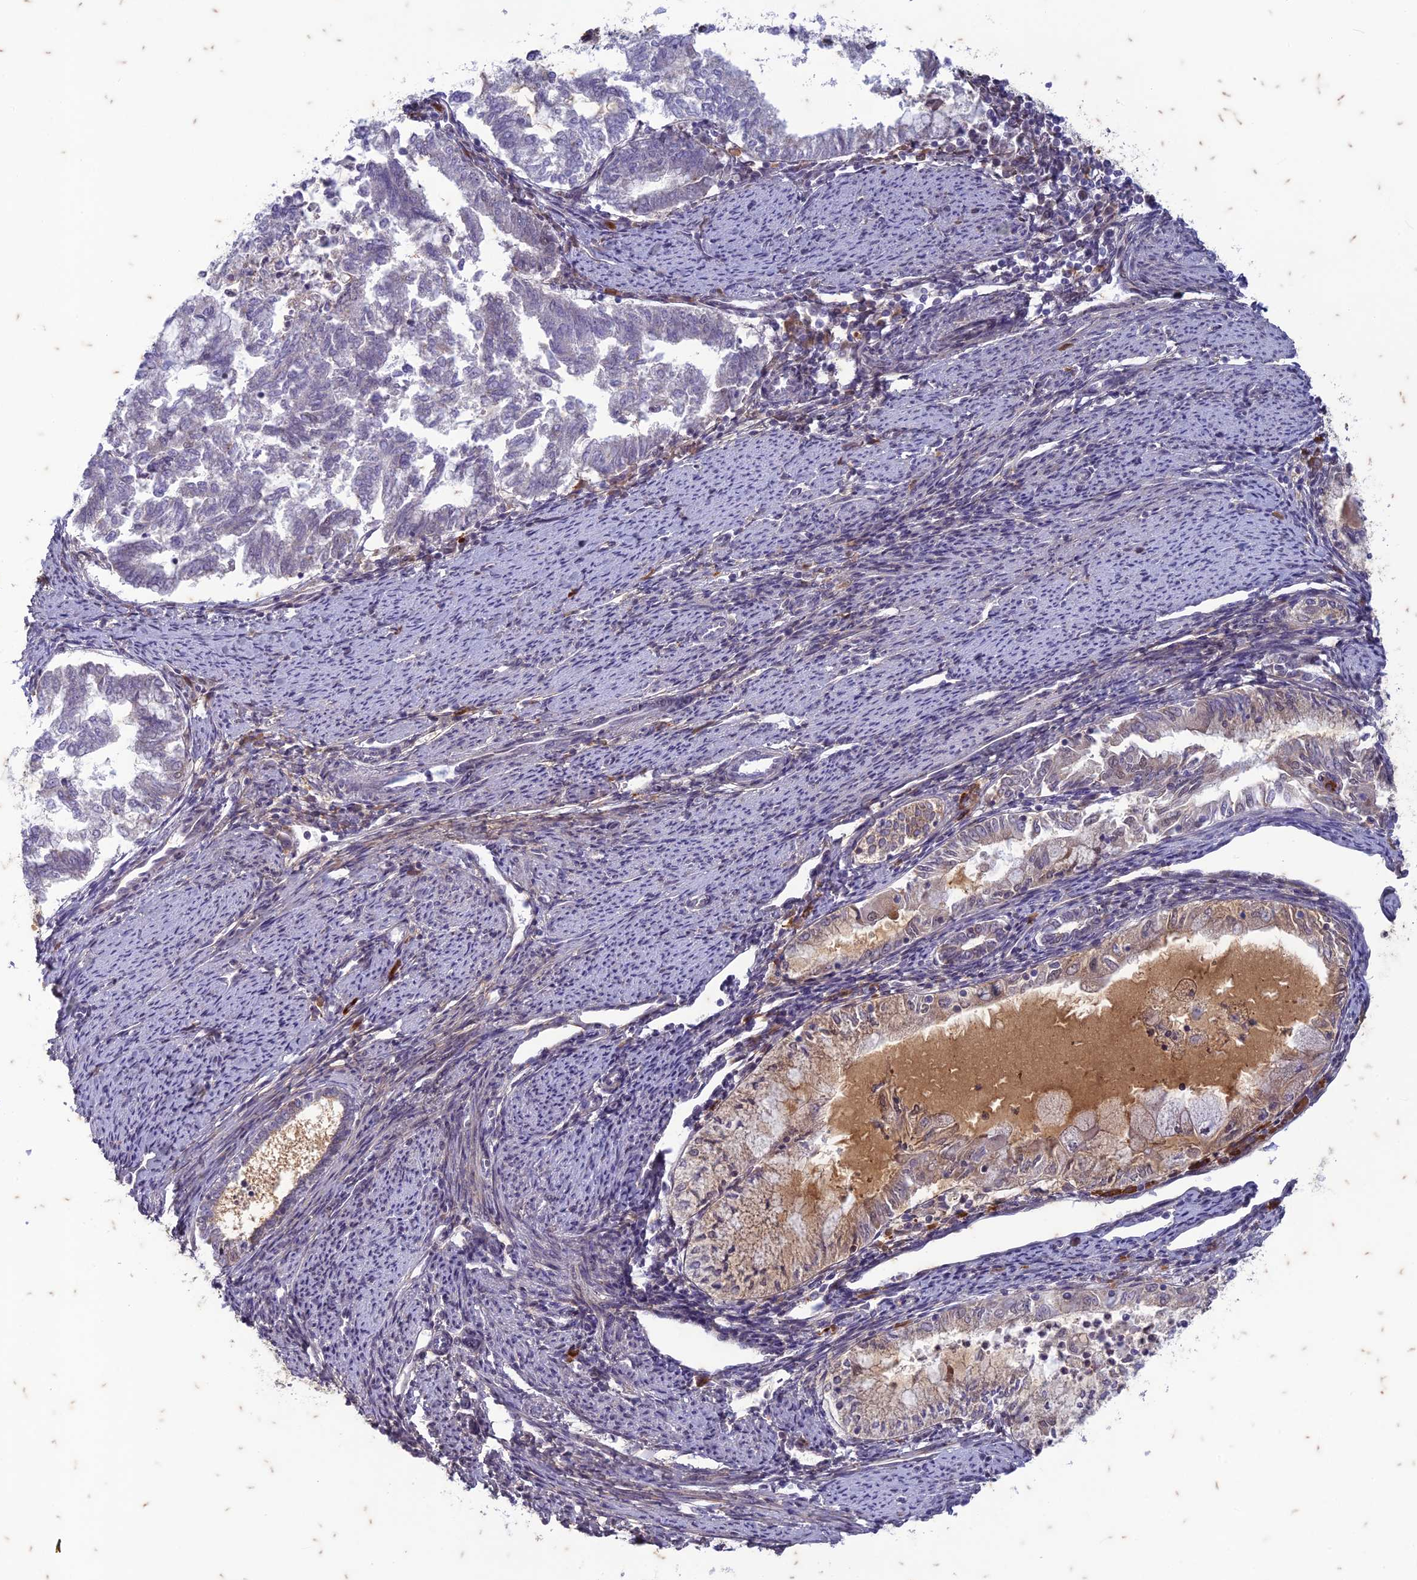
{"staining": {"intensity": "negative", "quantity": "none", "location": "none"}, "tissue": "endometrial cancer", "cell_type": "Tumor cells", "image_type": "cancer", "snomed": [{"axis": "morphology", "description": "Adenocarcinoma, NOS"}, {"axis": "topography", "description": "Endometrium"}], "caption": "Immunohistochemistry (IHC) histopathology image of neoplastic tissue: human endometrial adenocarcinoma stained with DAB reveals no significant protein staining in tumor cells. The staining was performed using DAB (3,3'-diaminobenzidine) to visualize the protein expression in brown, while the nuclei were stained in blue with hematoxylin (Magnification: 20x).", "gene": "PABPN1L", "patient": {"sex": "female", "age": 79}}